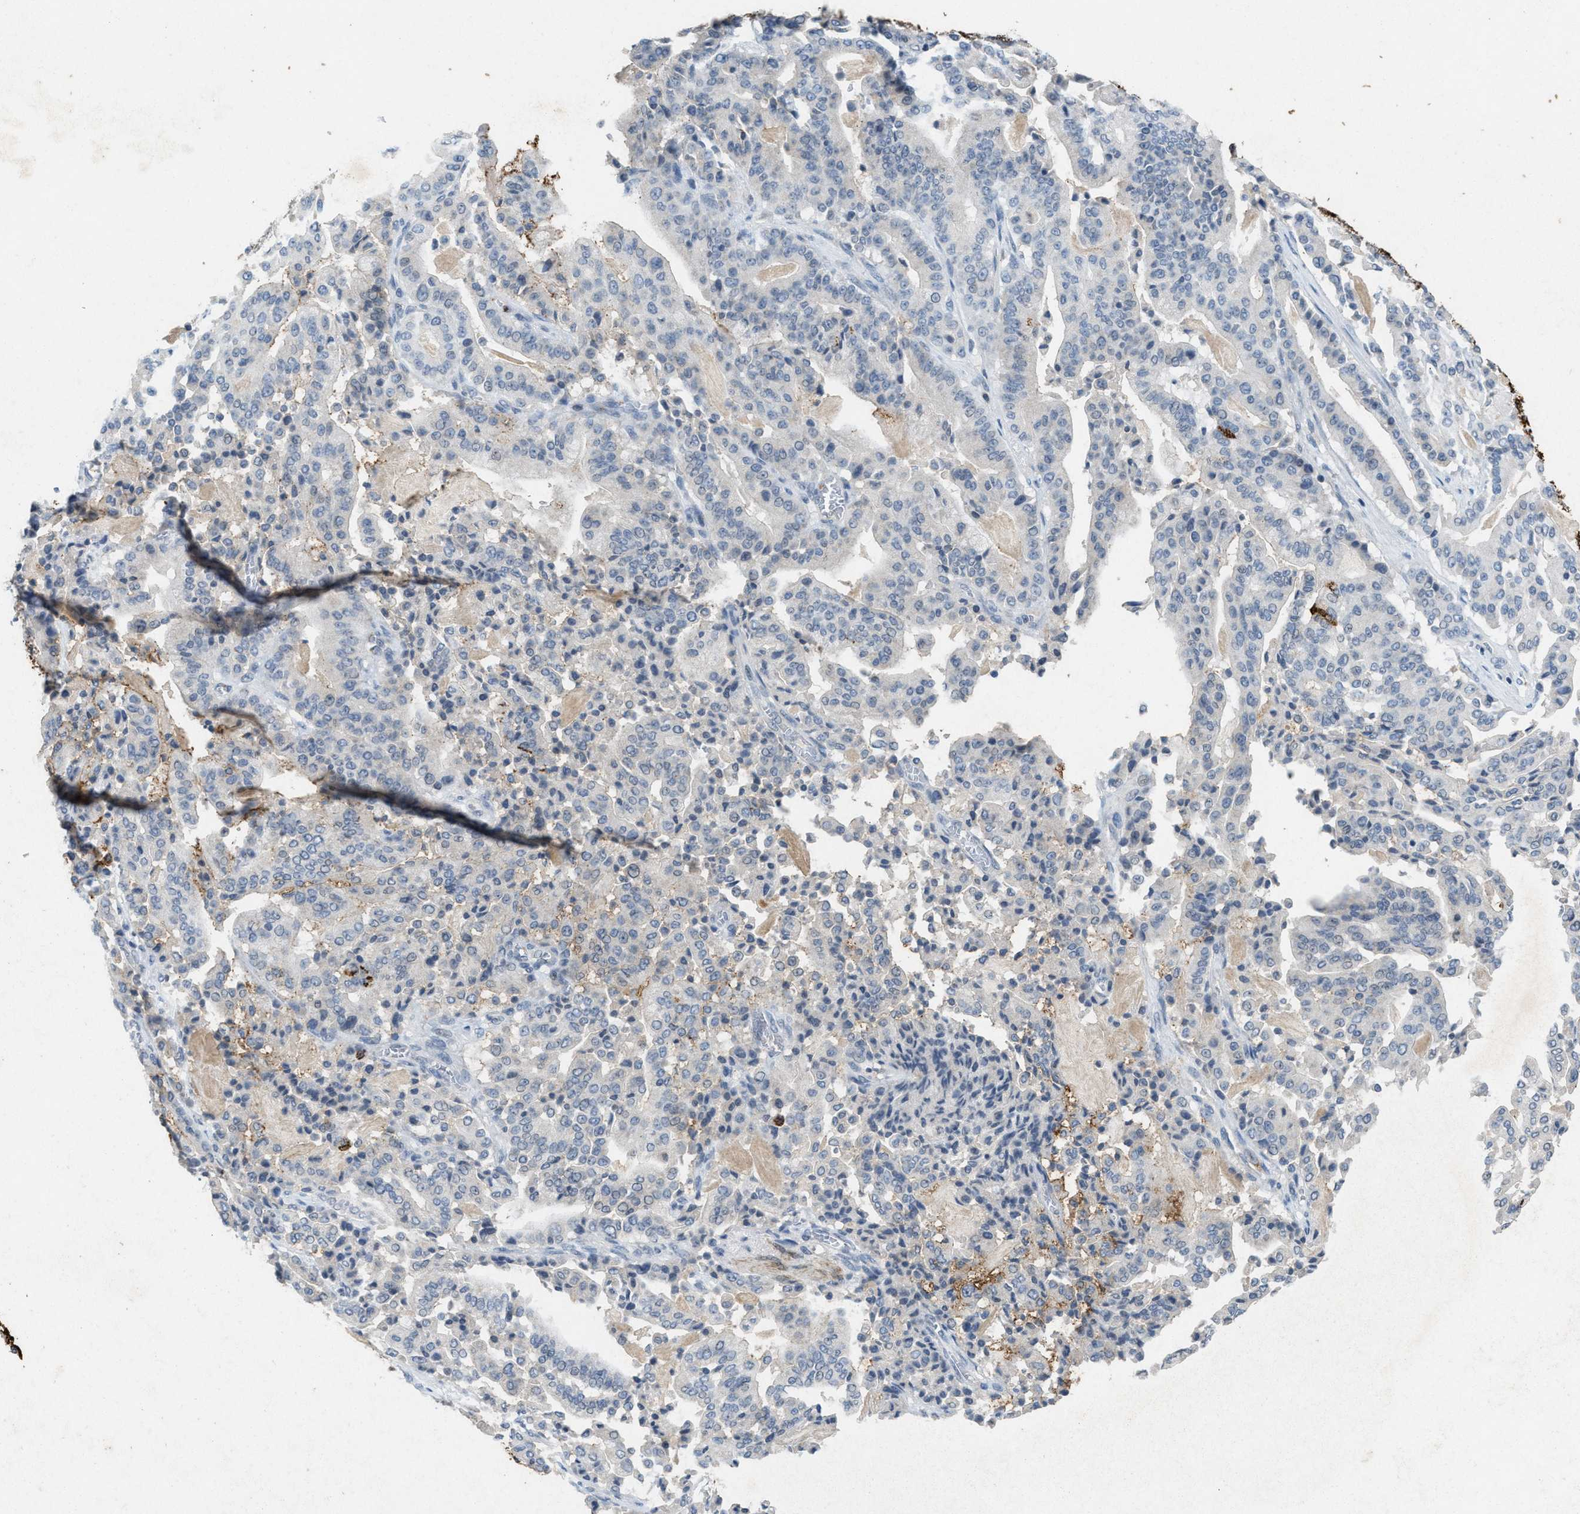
{"staining": {"intensity": "negative", "quantity": "none", "location": "none"}, "tissue": "pancreatic cancer", "cell_type": "Tumor cells", "image_type": "cancer", "snomed": [{"axis": "morphology", "description": "Adenocarcinoma, NOS"}, {"axis": "topography", "description": "Pancreas"}], "caption": "Tumor cells show no significant expression in adenocarcinoma (pancreatic). Nuclei are stained in blue.", "gene": "SLC5A5", "patient": {"sex": "male", "age": 63}}